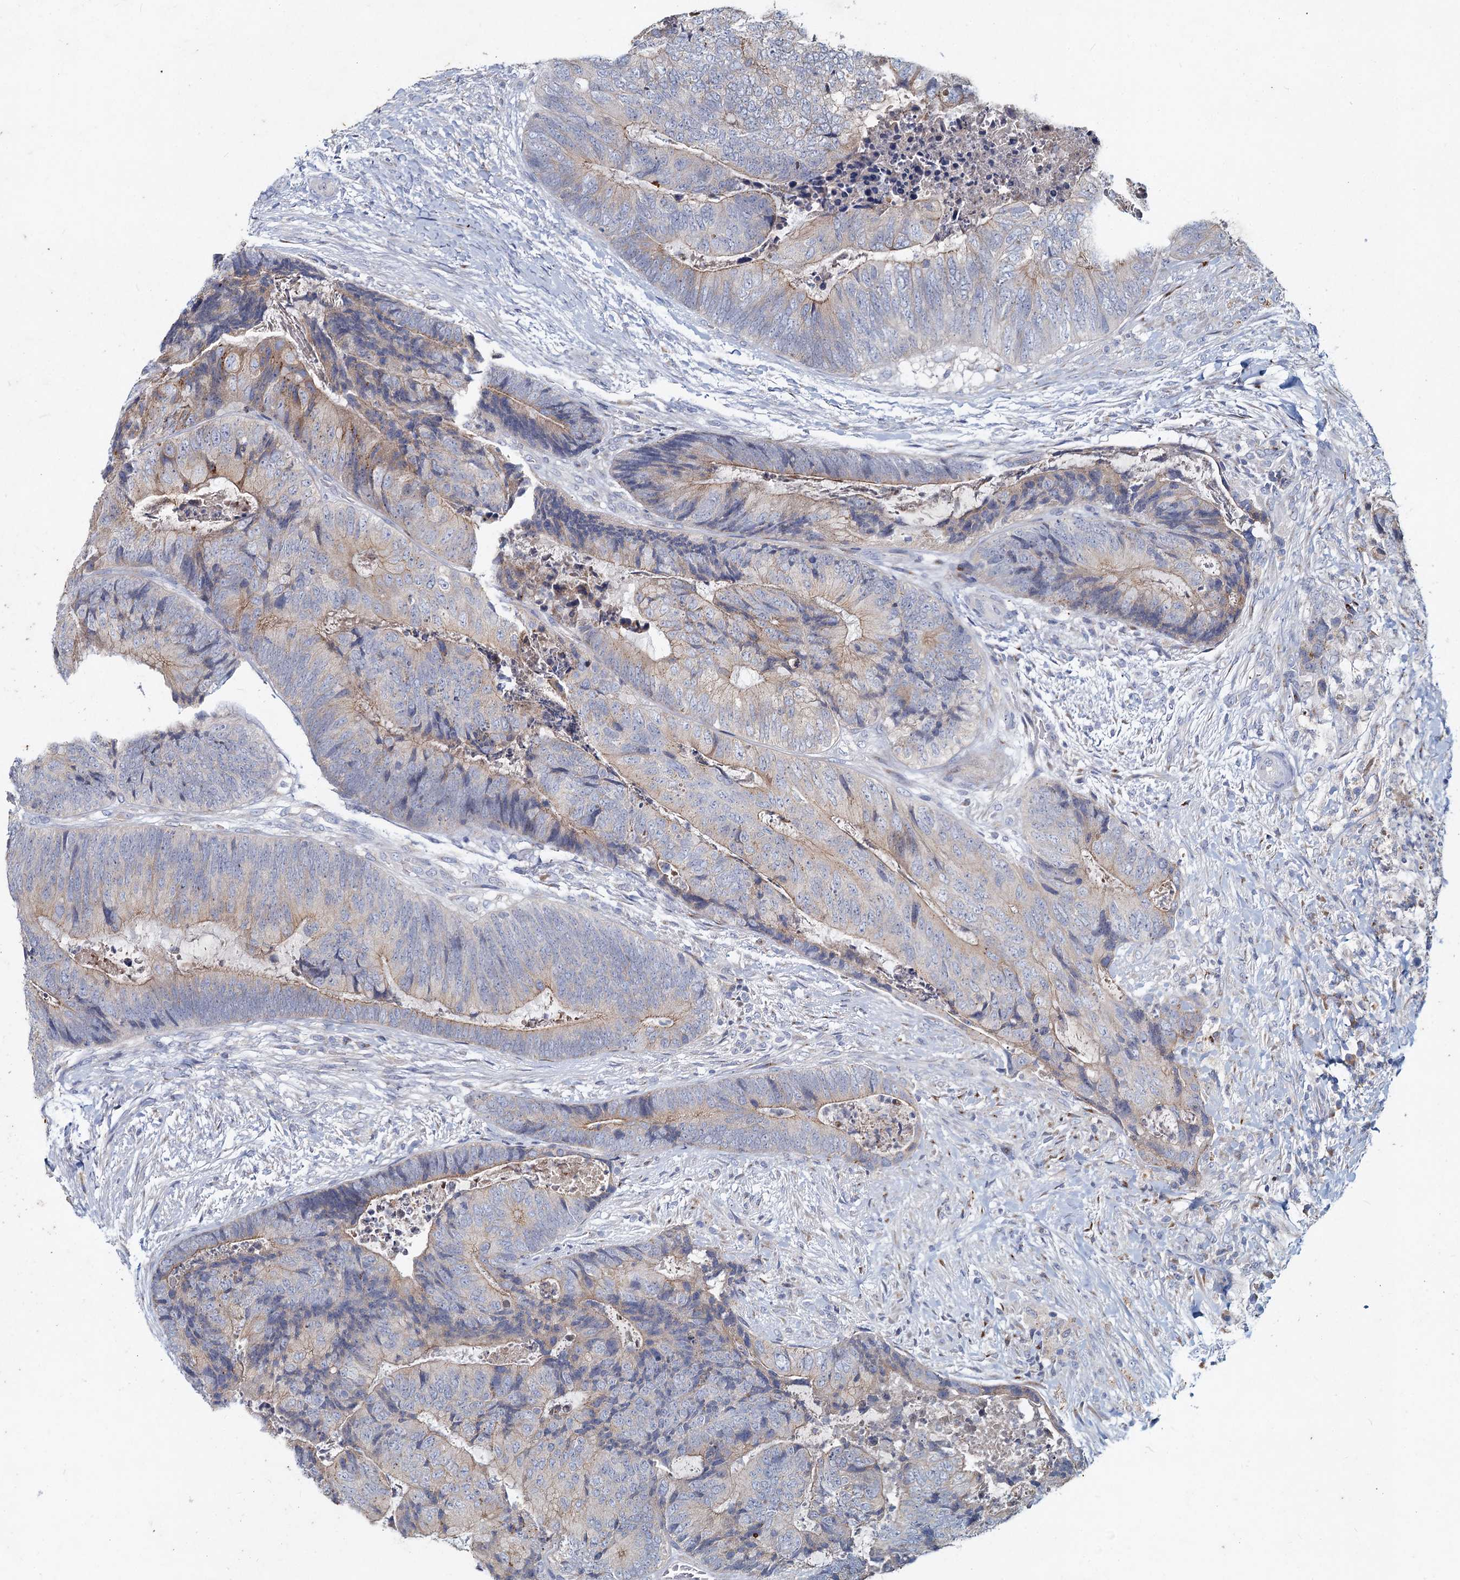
{"staining": {"intensity": "weak", "quantity": "25%-75%", "location": "cytoplasmic/membranous"}, "tissue": "colorectal cancer", "cell_type": "Tumor cells", "image_type": "cancer", "snomed": [{"axis": "morphology", "description": "Adenocarcinoma, NOS"}, {"axis": "topography", "description": "Colon"}], "caption": "Tumor cells display low levels of weak cytoplasmic/membranous expression in about 25%-75% of cells in colorectal cancer (adenocarcinoma).", "gene": "TMX2", "patient": {"sex": "female", "age": 67}}